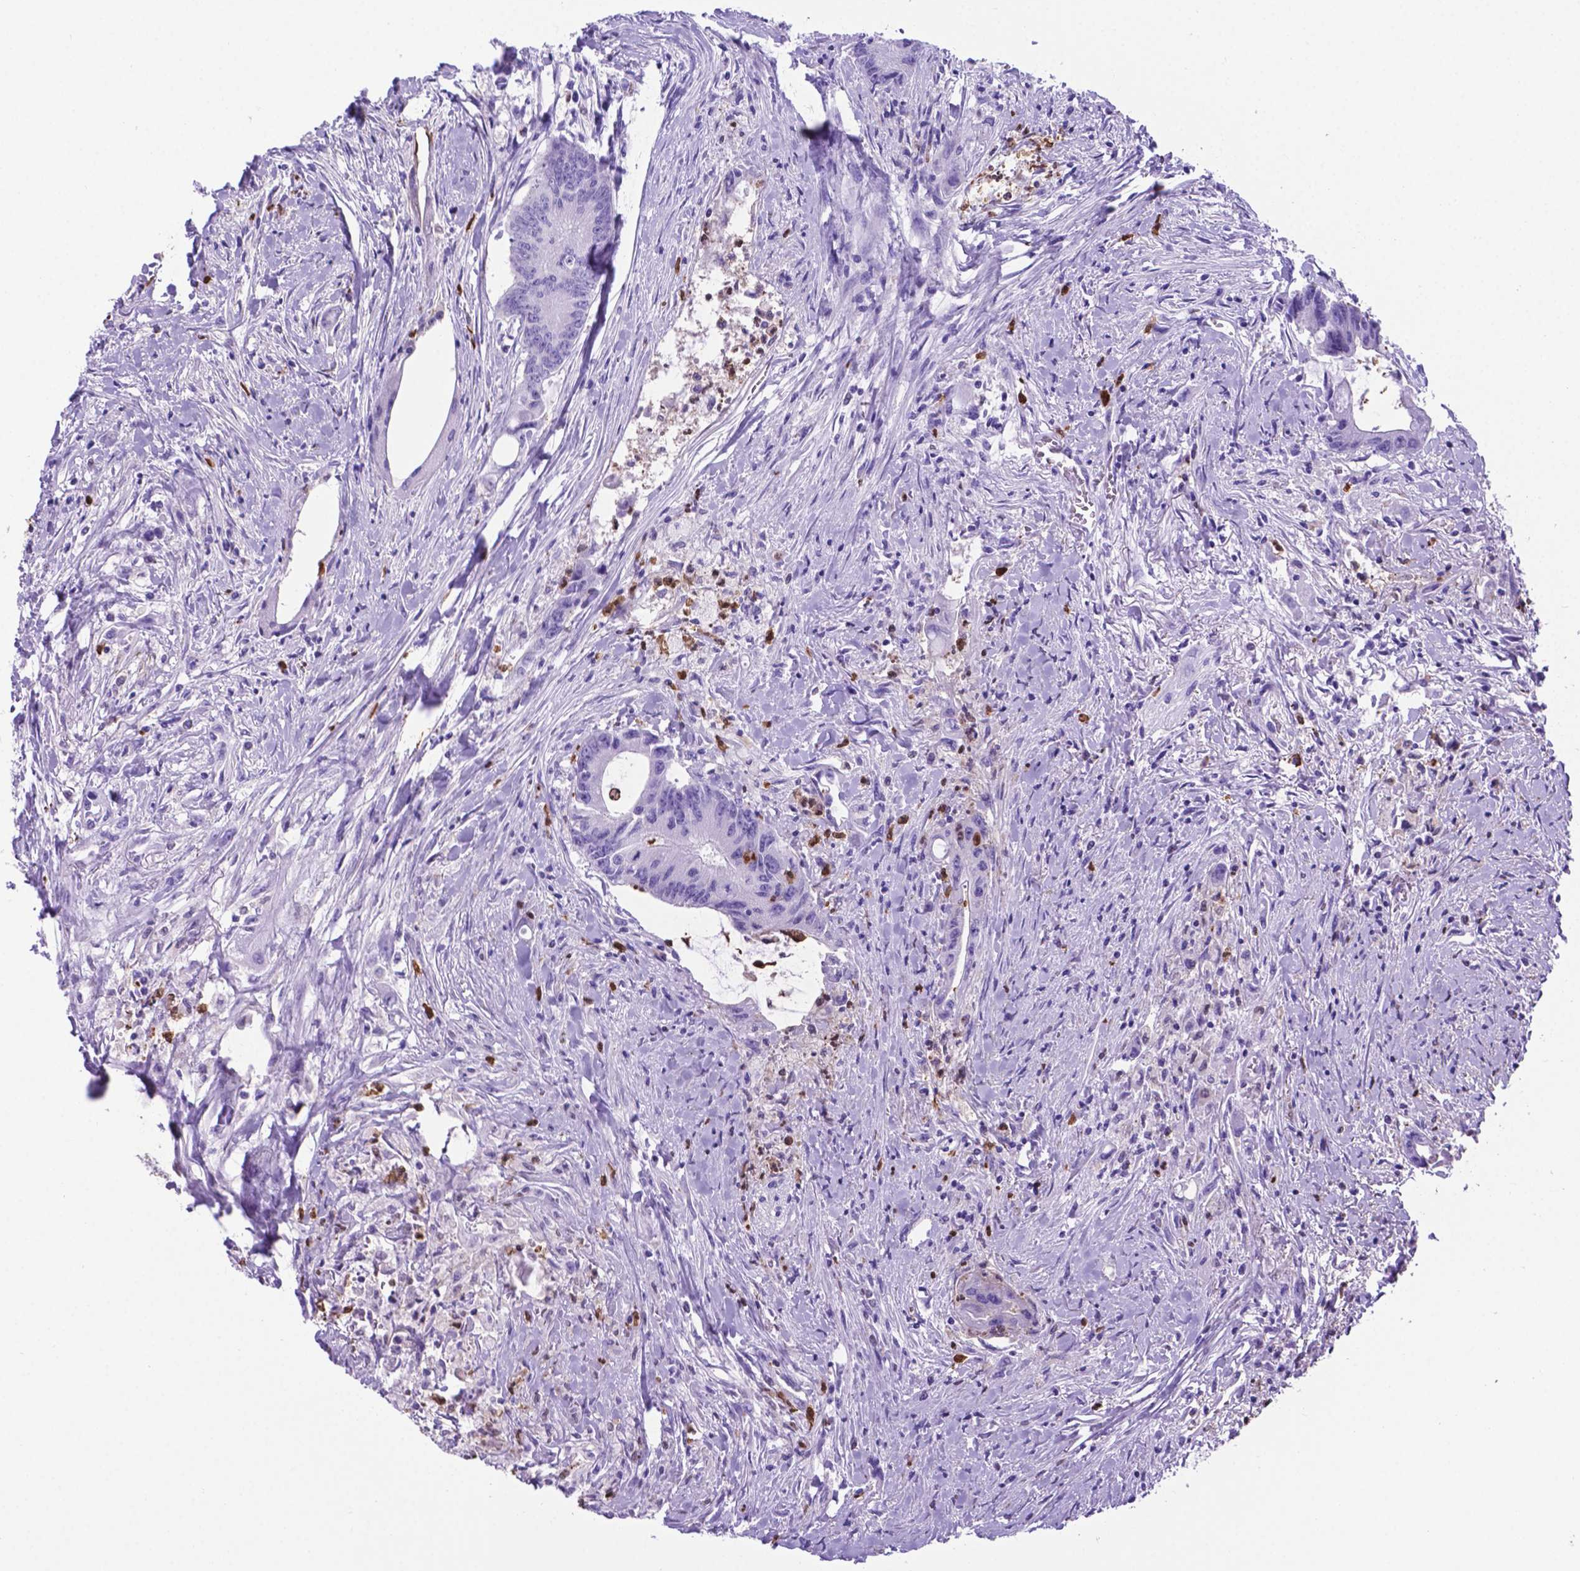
{"staining": {"intensity": "negative", "quantity": "none", "location": "none"}, "tissue": "colorectal cancer", "cell_type": "Tumor cells", "image_type": "cancer", "snomed": [{"axis": "morphology", "description": "Adenocarcinoma, NOS"}, {"axis": "topography", "description": "Rectum"}], "caption": "DAB (3,3'-diaminobenzidine) immunohistochemical staining of human adenocarcinoma (colorectal) exhibits no significant positivity in tumor cells.", "gene": "LZTR1", "patient": {"sex": "male", "age": 59}}